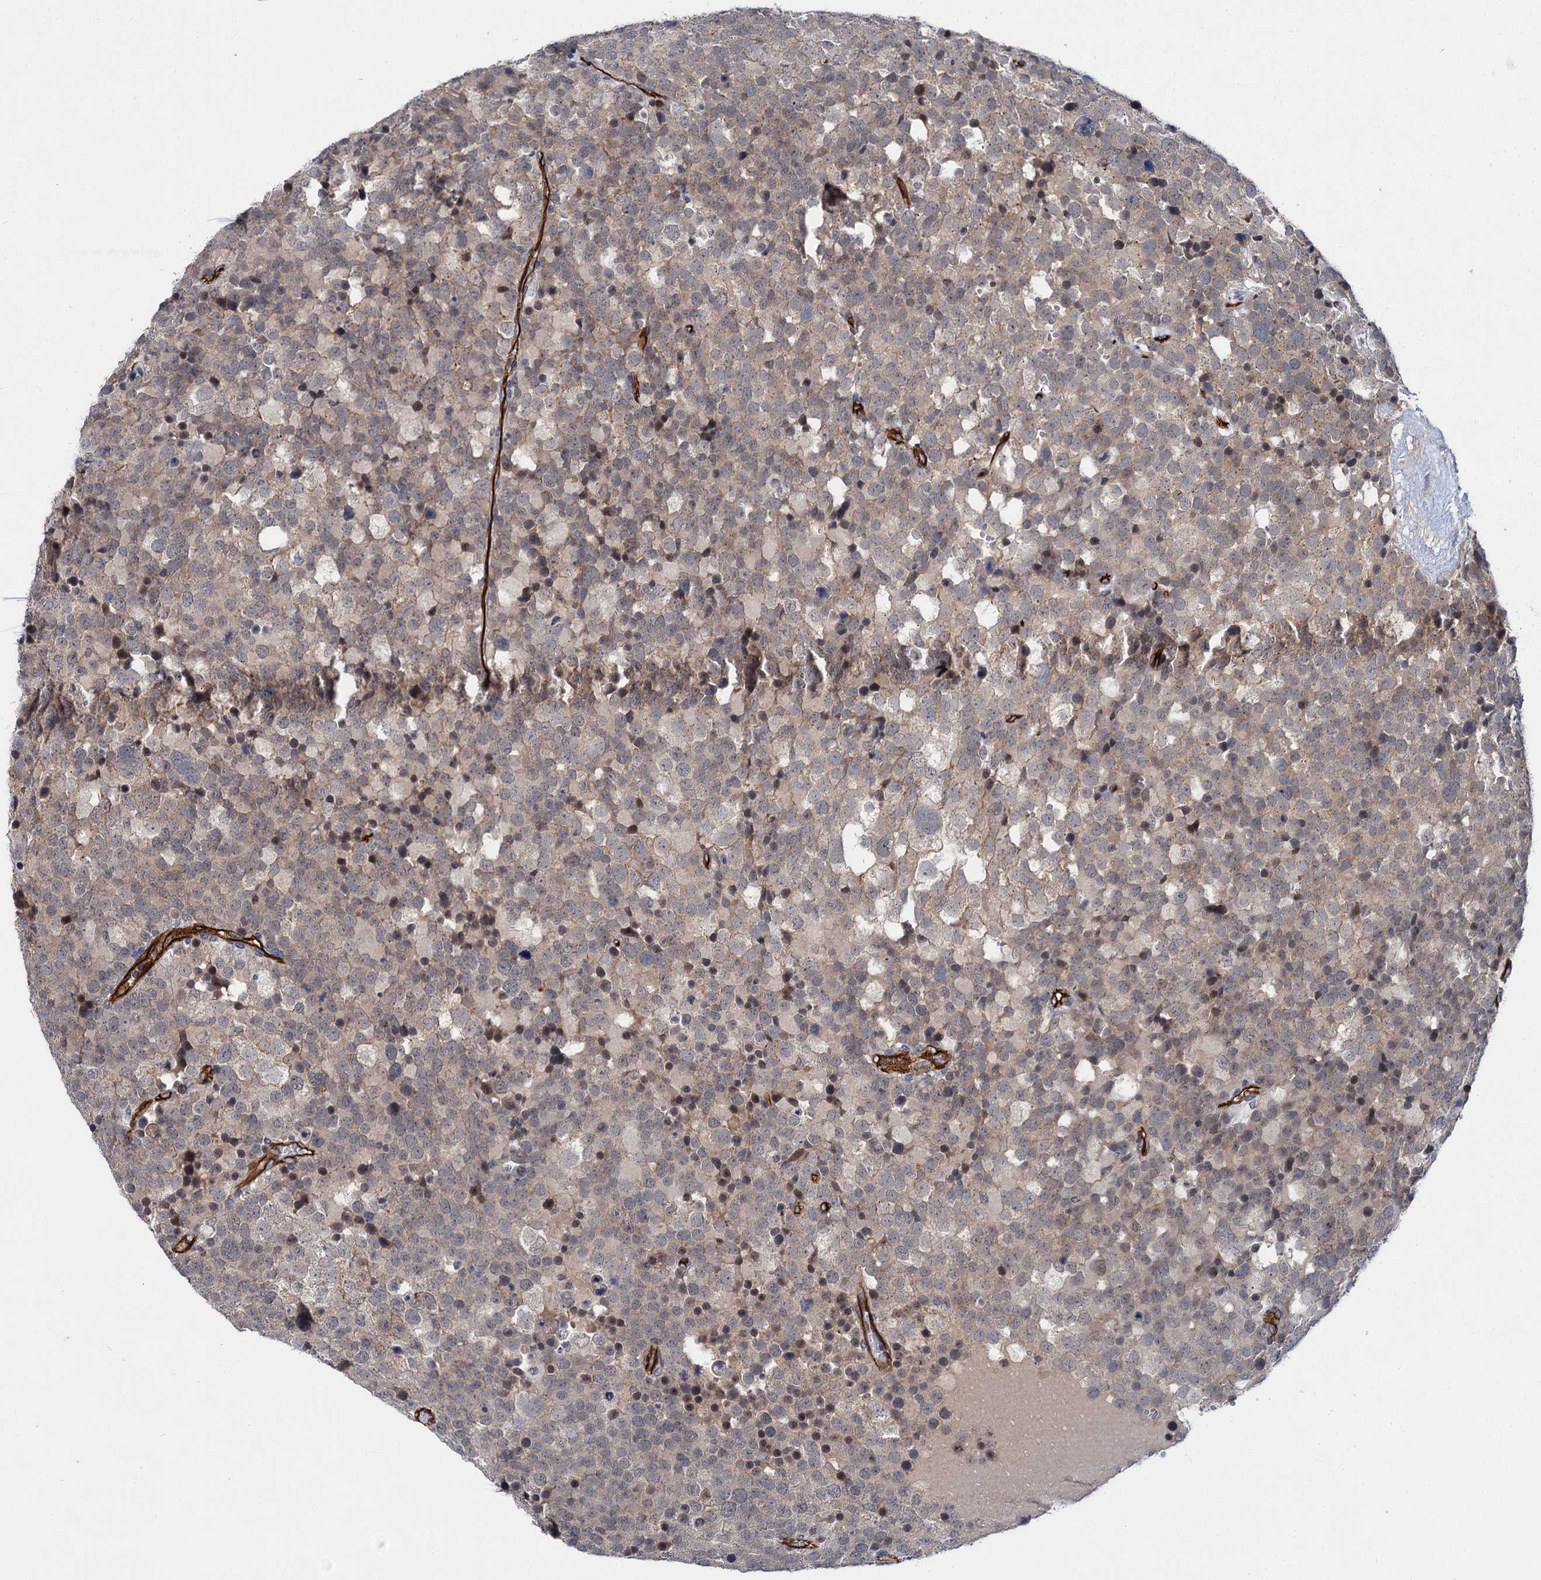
{"staining": {"intensity": "weak", "quantity": ">75%", "location": "cytoplasmic/membranous"}, "tissue": "testis cancer", "cell_type": "Tumor cells", "image_type": "cancer", "snomed": [{"axis": "morphology", "description": "Seminoma, NOS"}, {"axis": "topography", "description": "Testis"}], "caption": "Weak cytoplasmic/membranous positivity for a protein is seen in about >75% of tumor cells of testis cancer using IHC.", "gene": "ABLIM1", "patient": {"sex": "male", "age": 71}}